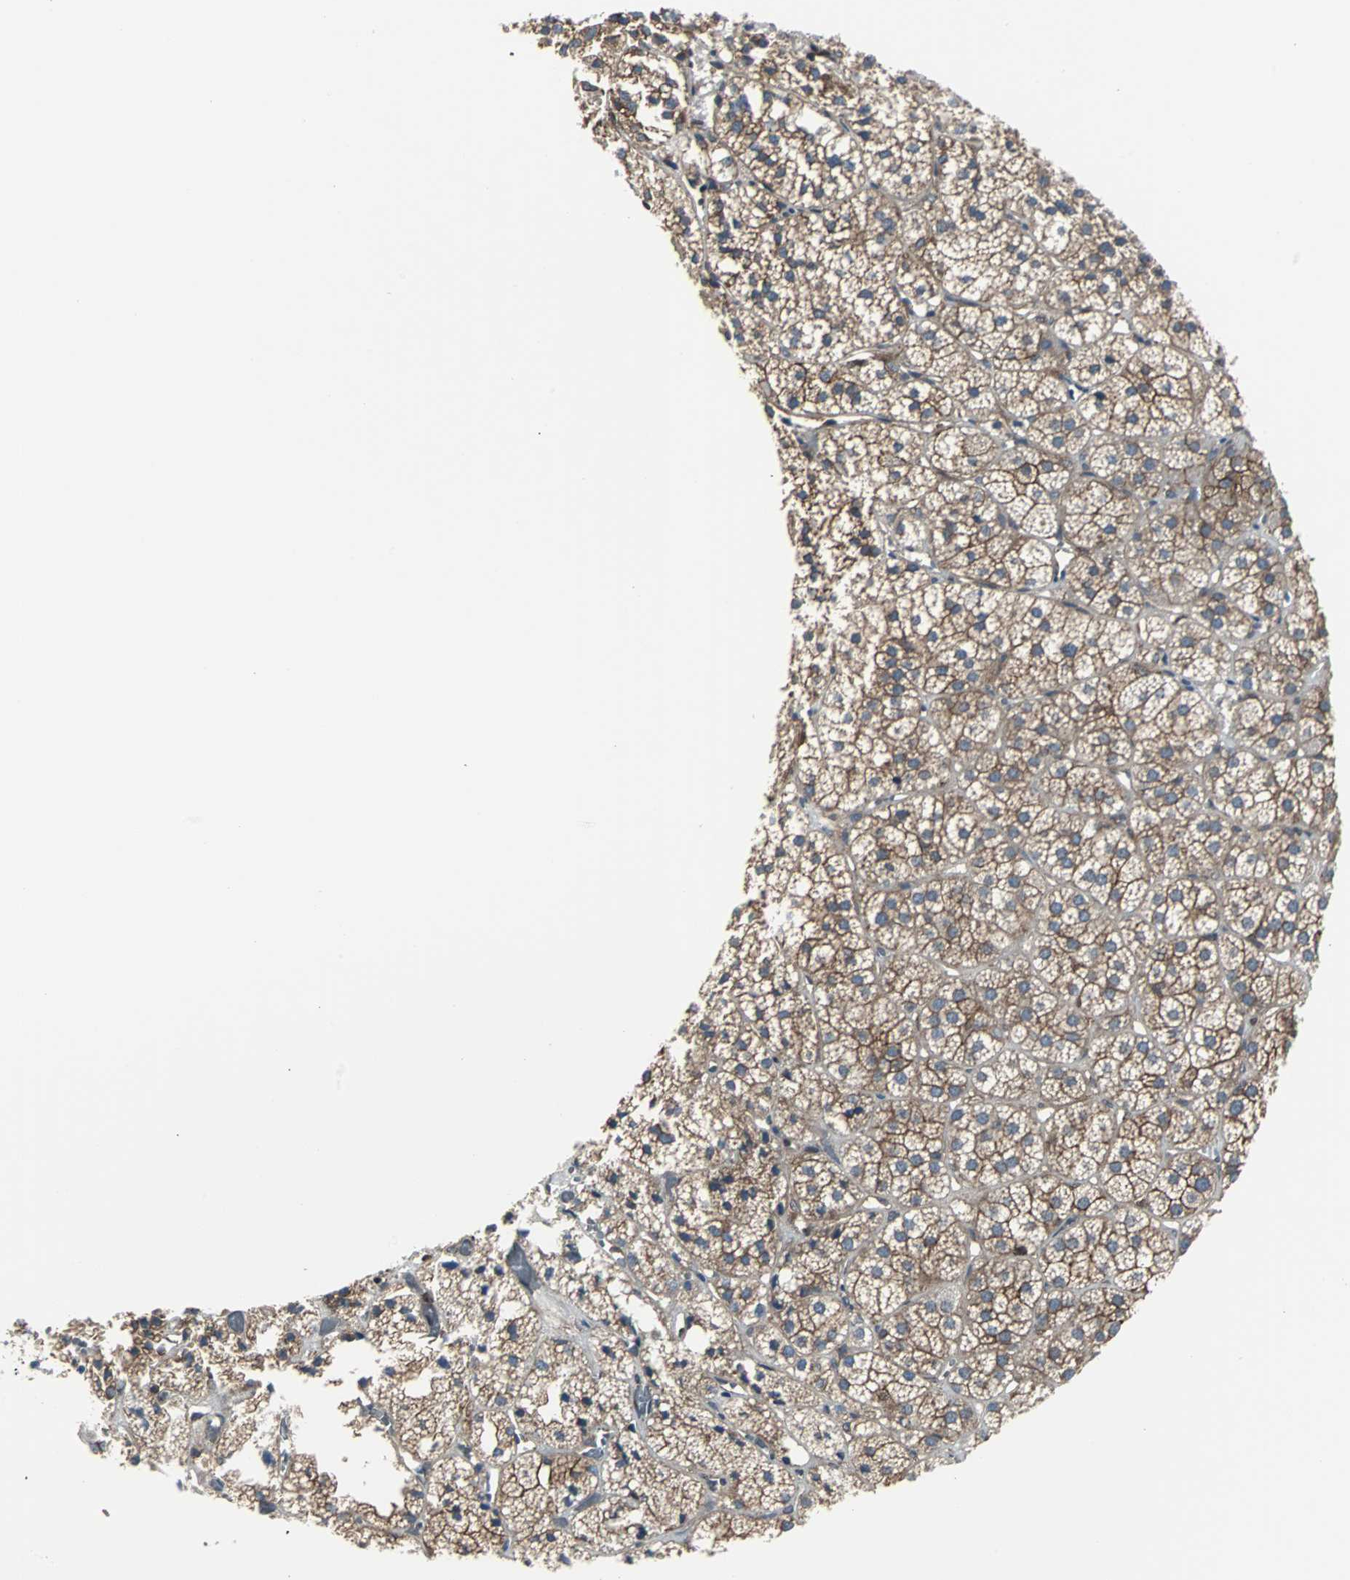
{"staining": {"intensity": "strong", "quantity": ">75%", "location": "cytoplasmic/membranous"}, "tissue": "adrenal gland", "cell_type": "Glandular cells", "image_type": "normal", "snomed": [{"axis": "morphology", "description": "Normal tissue, NOS"}, {"axis": "topography", "description": "Adrenal gland"}], "caption": "A high amount of strong cytoplasmic/membranous staining is appreciated in approximately >75% of glandular cells in benign adrenal gland.", "gene": "RELA", "patient": {"sex": "female", "age": 71}}